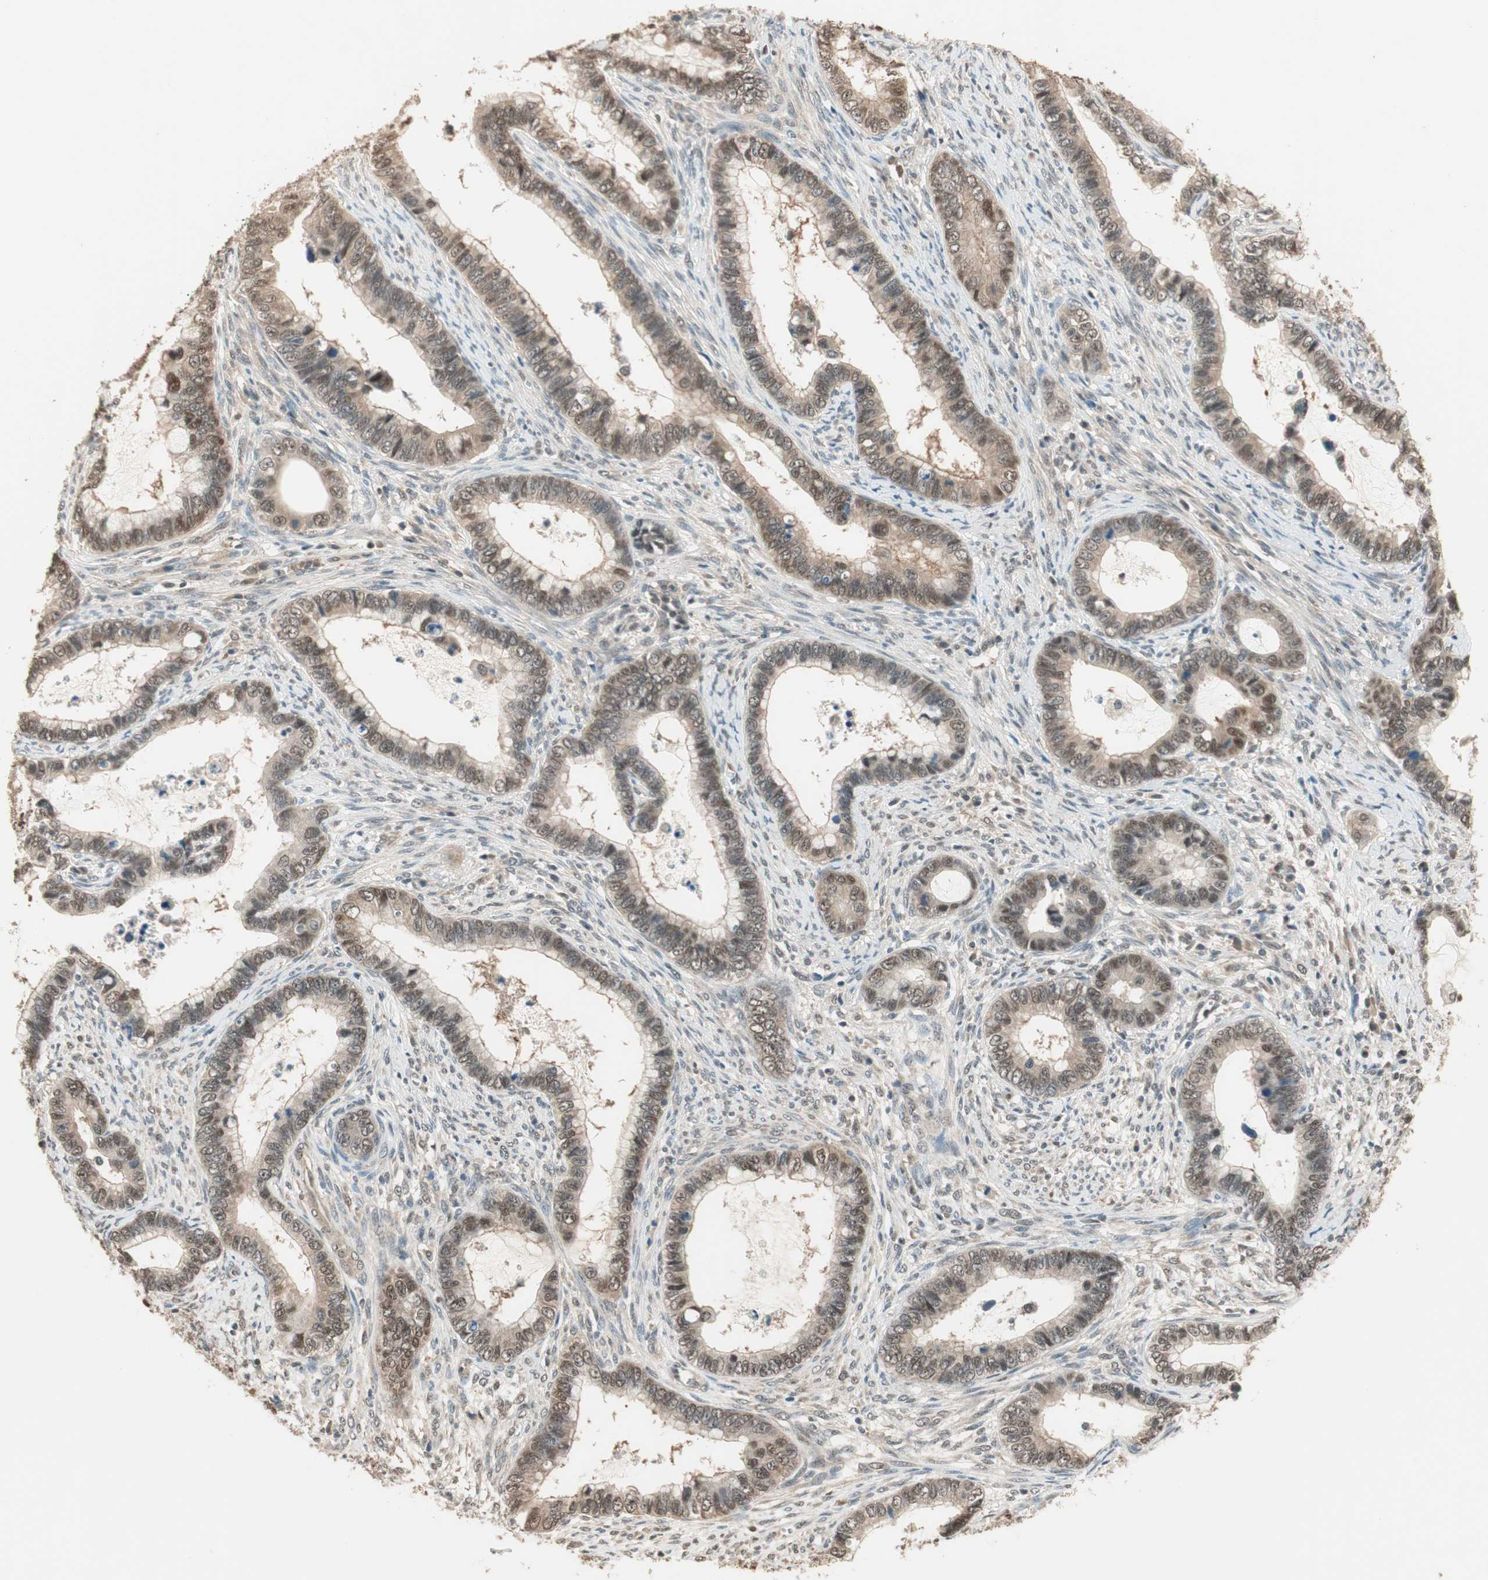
{"staining": {"intensity": "weak", "quantity": "25%-75%", "location": "cytoplasmic/membranous,nuclear"}, "tissue": "cervical cancer", "cell_type": "Tumor cells", "image_type": "cancer", "snomed": [{"axis": "morphology", "description": "Adenocarcinoma, NOS"}, {"axis": "topography", "description": "Cervix"}], "caption": "The immunohistochemical stain labels weak cytoplasmic/membranous and nuclear positivity in tumor cells of cervical cancer (adenocarcinoma) tissue.", "gene": "USP5", "patient": {"sex": "female", "age": 44}}